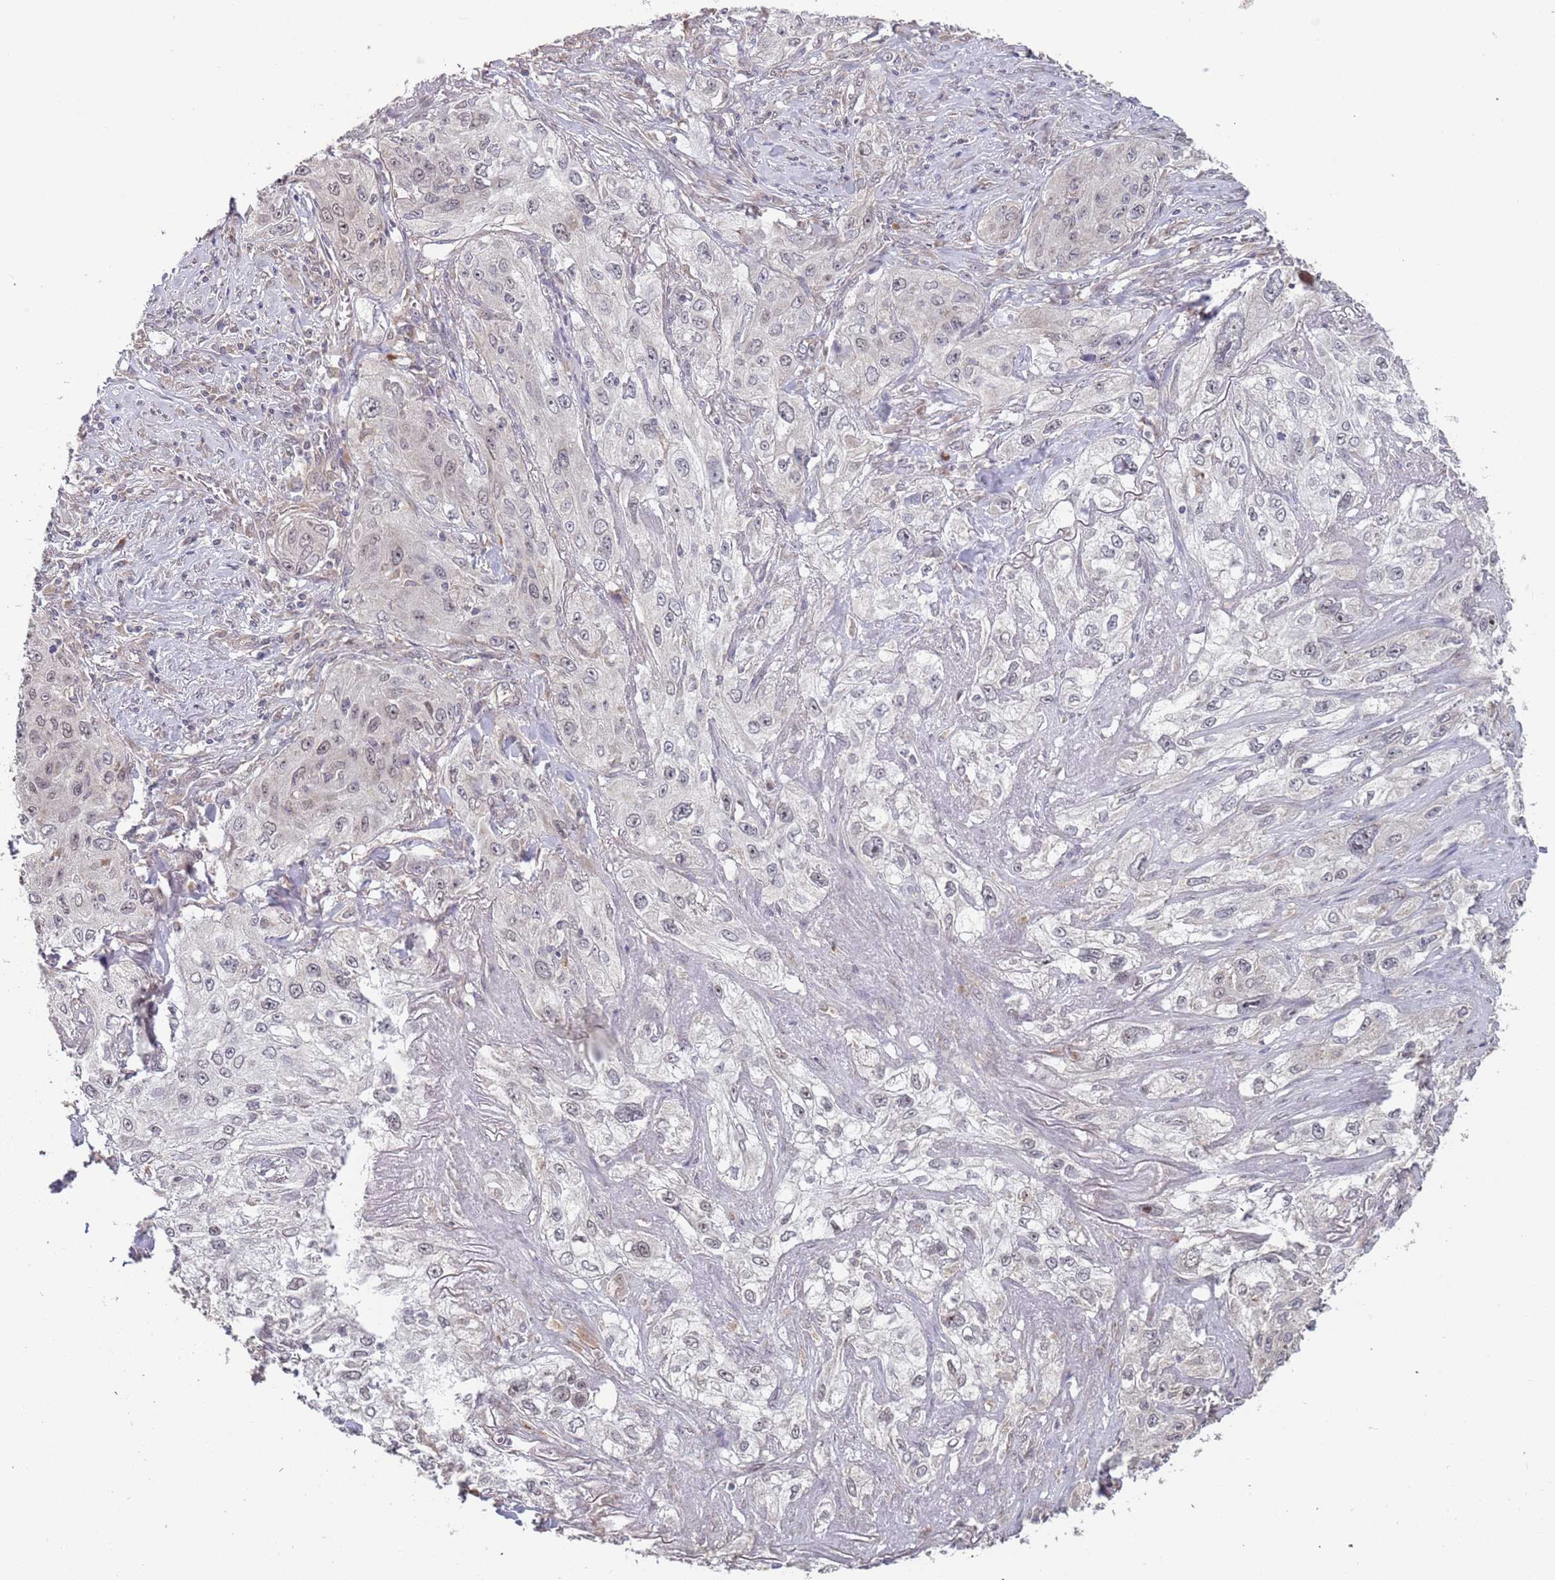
{"staining": {"intensity": "weak", "quantity": "<25%", "location": "nuclear"}, "tissue": "lung cancer", "cell_type": "Tumor cells", "image_type": "cancer", "snomed": [{"axis": "morphology", "description": "Squamous cell carcinoma, NOS"}, {"axis": "topography", "description": "Lung"}], "caption": "There is no significant staining in tumor cells of lung cancer. (Brightfield microscopy of DAB (3,3'-diaminobenzidine) immunohistochemistry (IHC) at high magnification).", "gene": "TMEM64", "patient": {"sex": "female", "age": 69}}